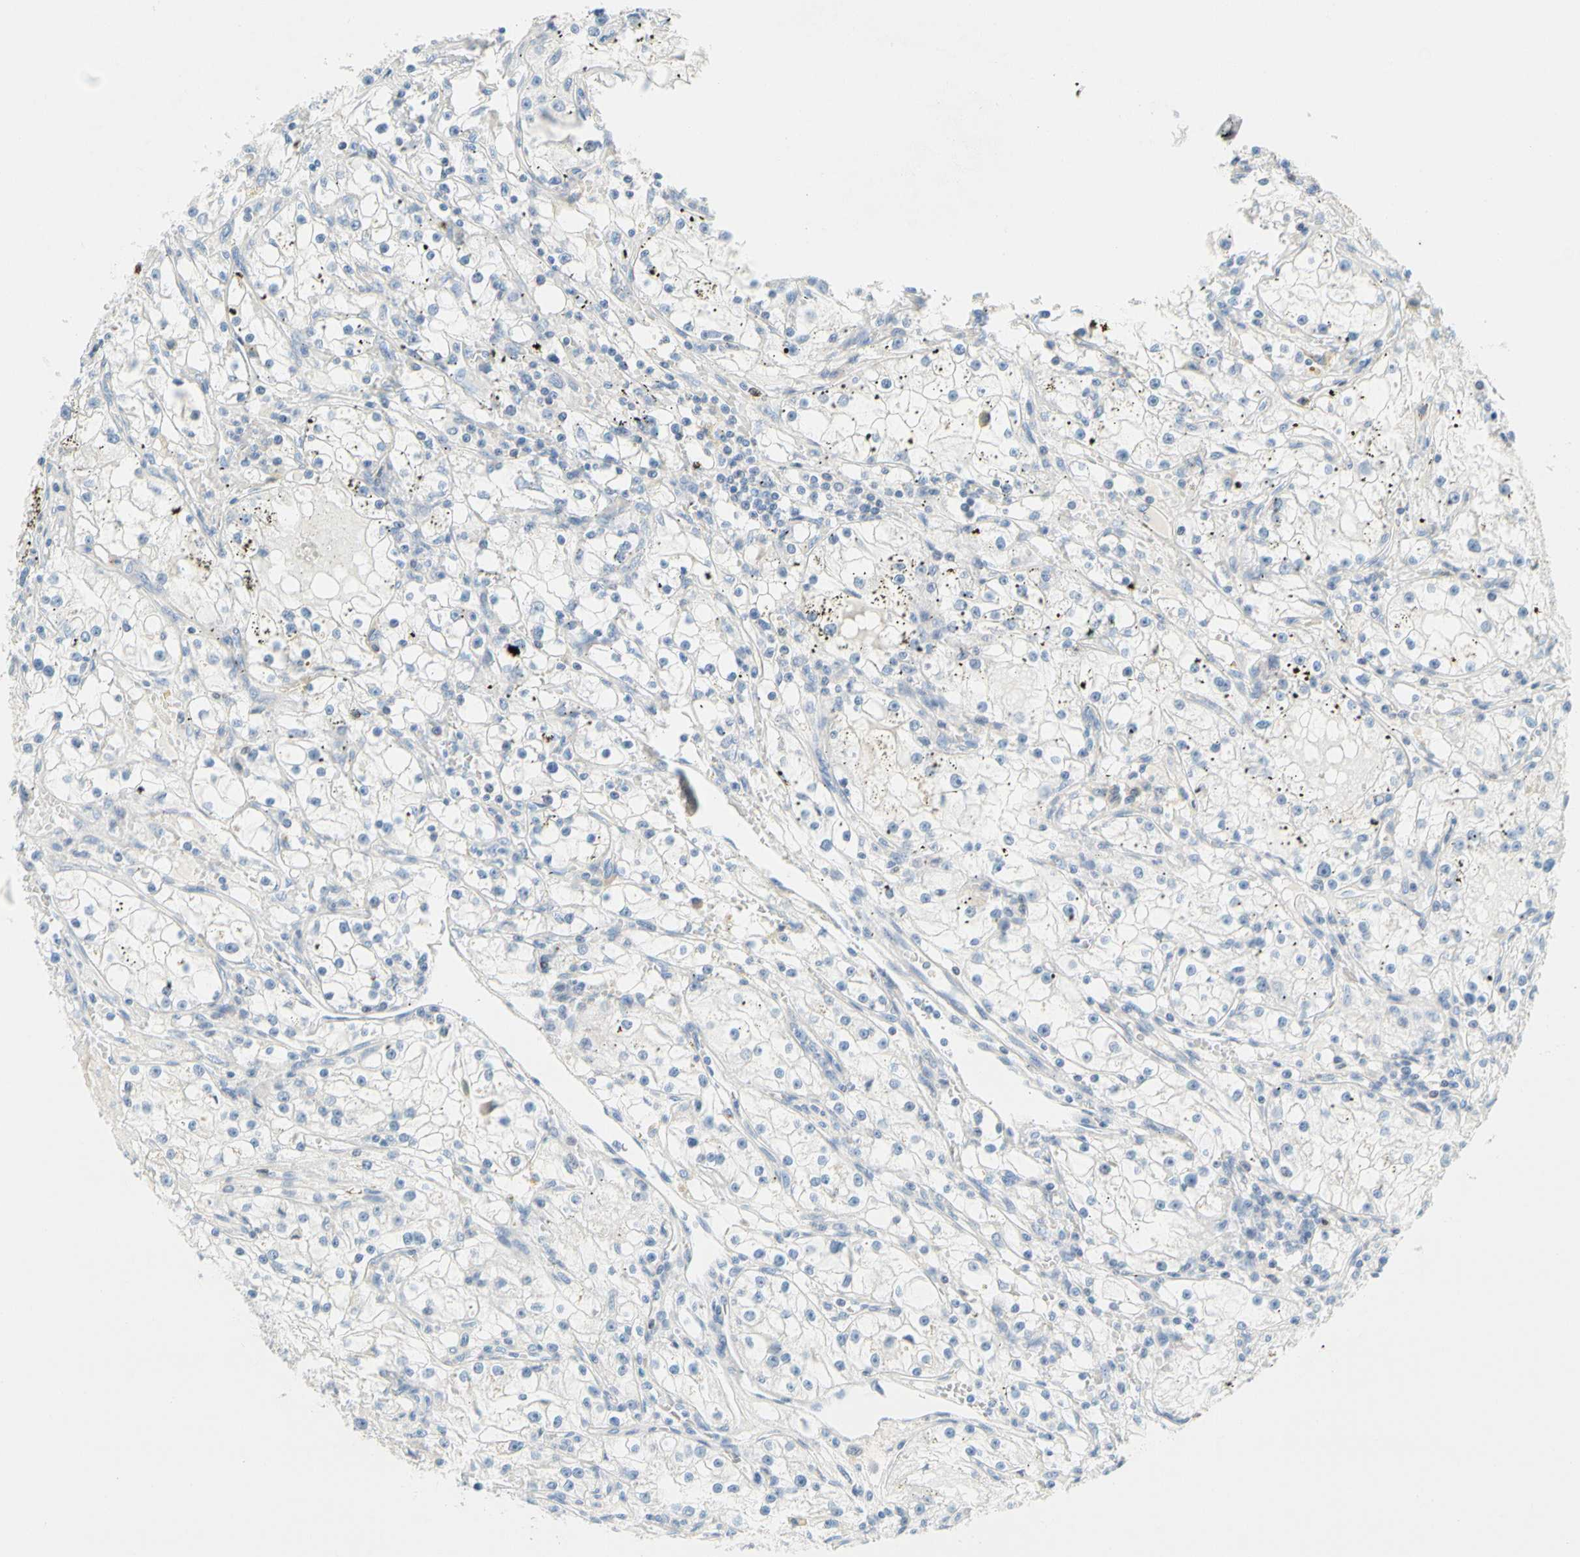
{"staining": {"intensity": "negative", "quantity": "none", "location": "none"}, "tissue": "renal cancer", "cell_type": "Tumor cells", "image_type": "cancer", "snomed": [{"axis": "morphology", "description": "Adenocarcinoma, NOS"}, {"axis": "topography", "description": "Kidney"}], "caption": "The histopathology image reveals no significant expression in tumor cells of renal adenocarcinoma.", "gene": "ZNF132", "patient": {"sex": "male", "age": 56}}